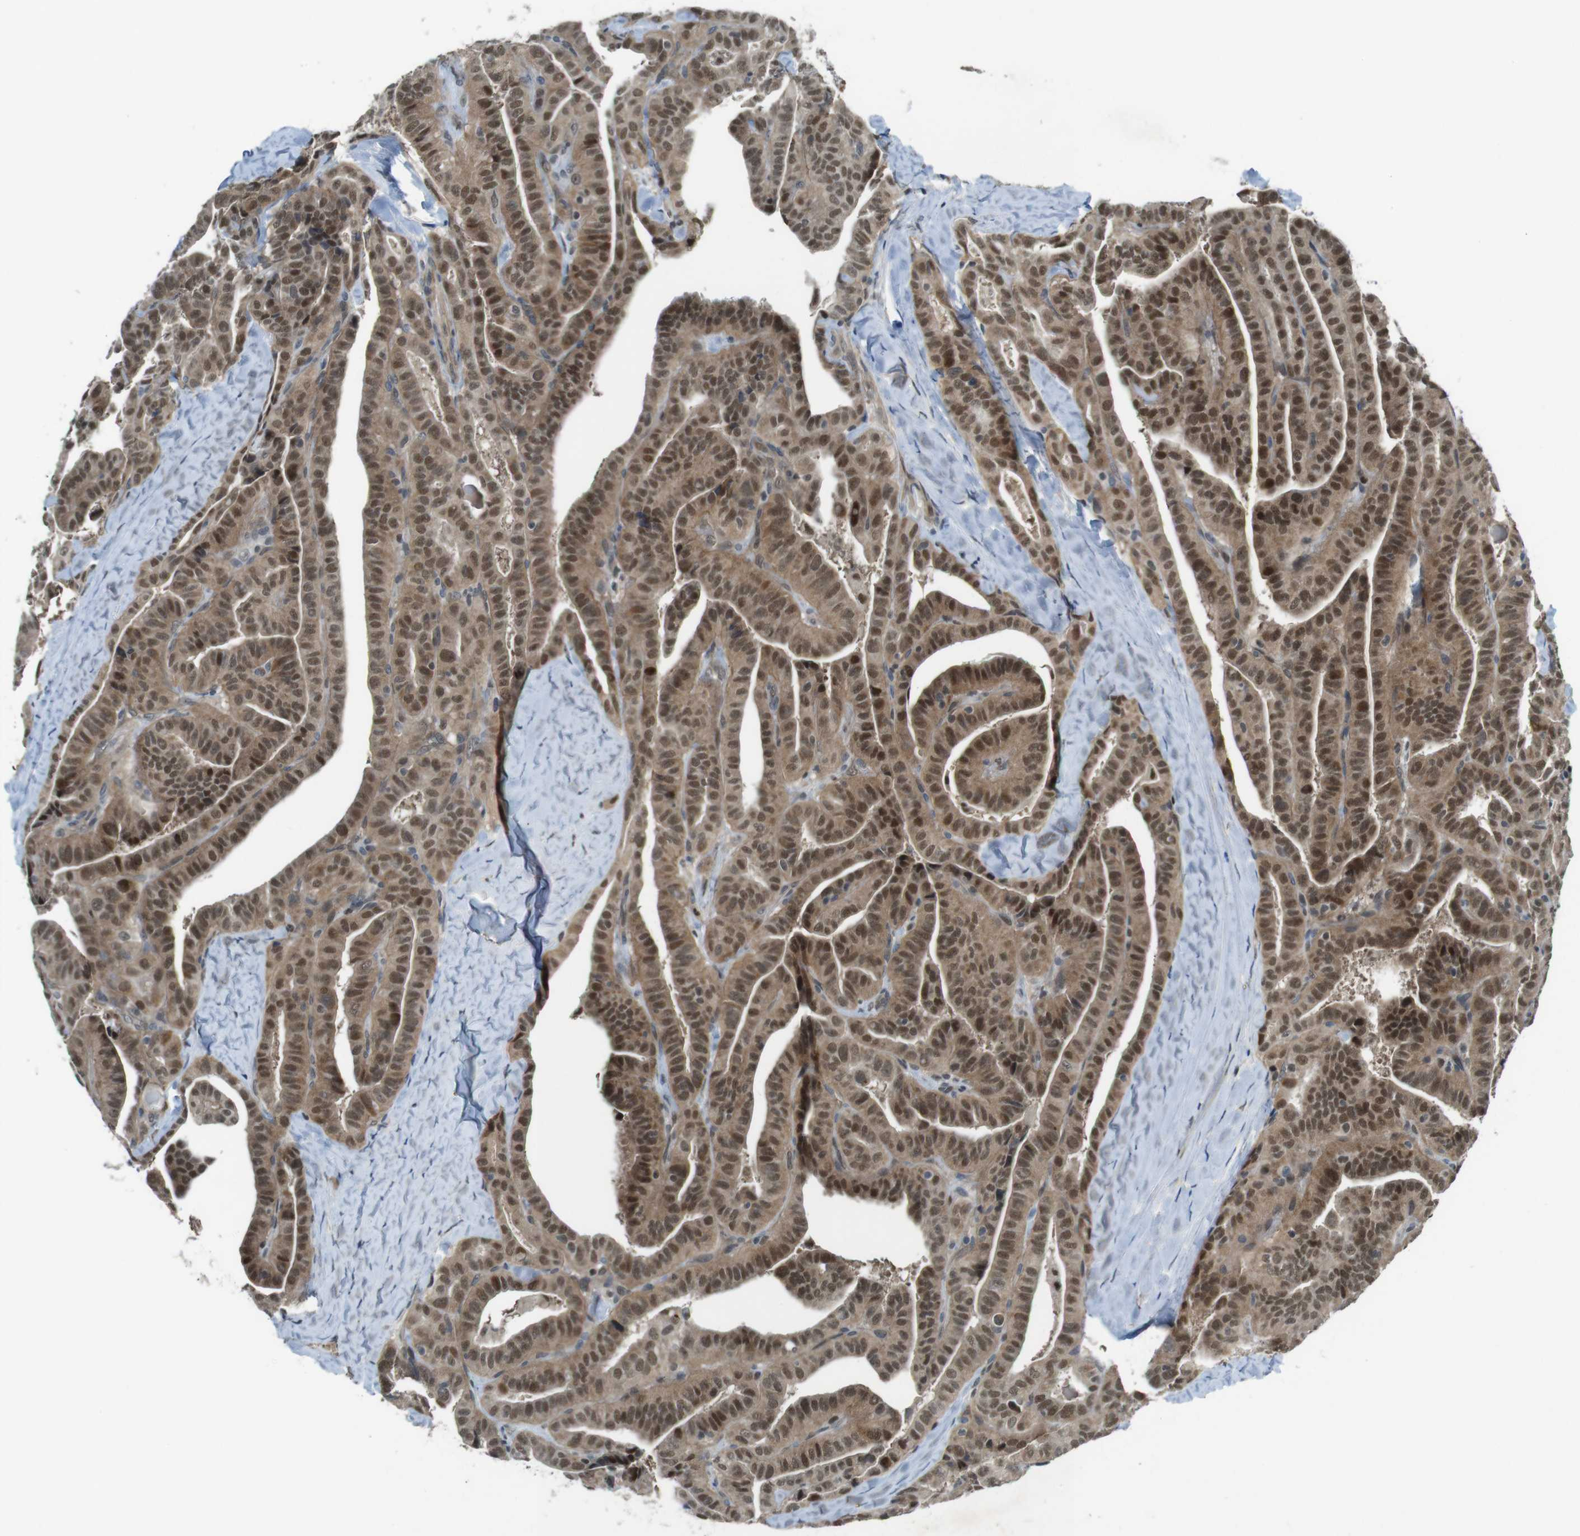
{"staining": {"intensity": "strong", "quantity": ">75%", "location": "cytoplasmic/membranous,nuclear"}, "tissue": "thyroid cancer", "cell_type": "Tumor cells", "image_type": "cancer", "snomed": [{"axis": "morphology", "description": "Papillary adenocarcinoma, NOS"}, {"axis": "topography", "description": "Thyroid gland"}], "caption": "This image demonstrates thyroid cancer stained with immunohistochemistry (IHC) to label a protein in brown. The cytoplasmic/membranous and nuclear of tumor cells show strong positivity for the protein. Nuclei are counter-stained blue.", "gene": "MAPKAPK5", "patient": {"sex": "male", "age": 77}}